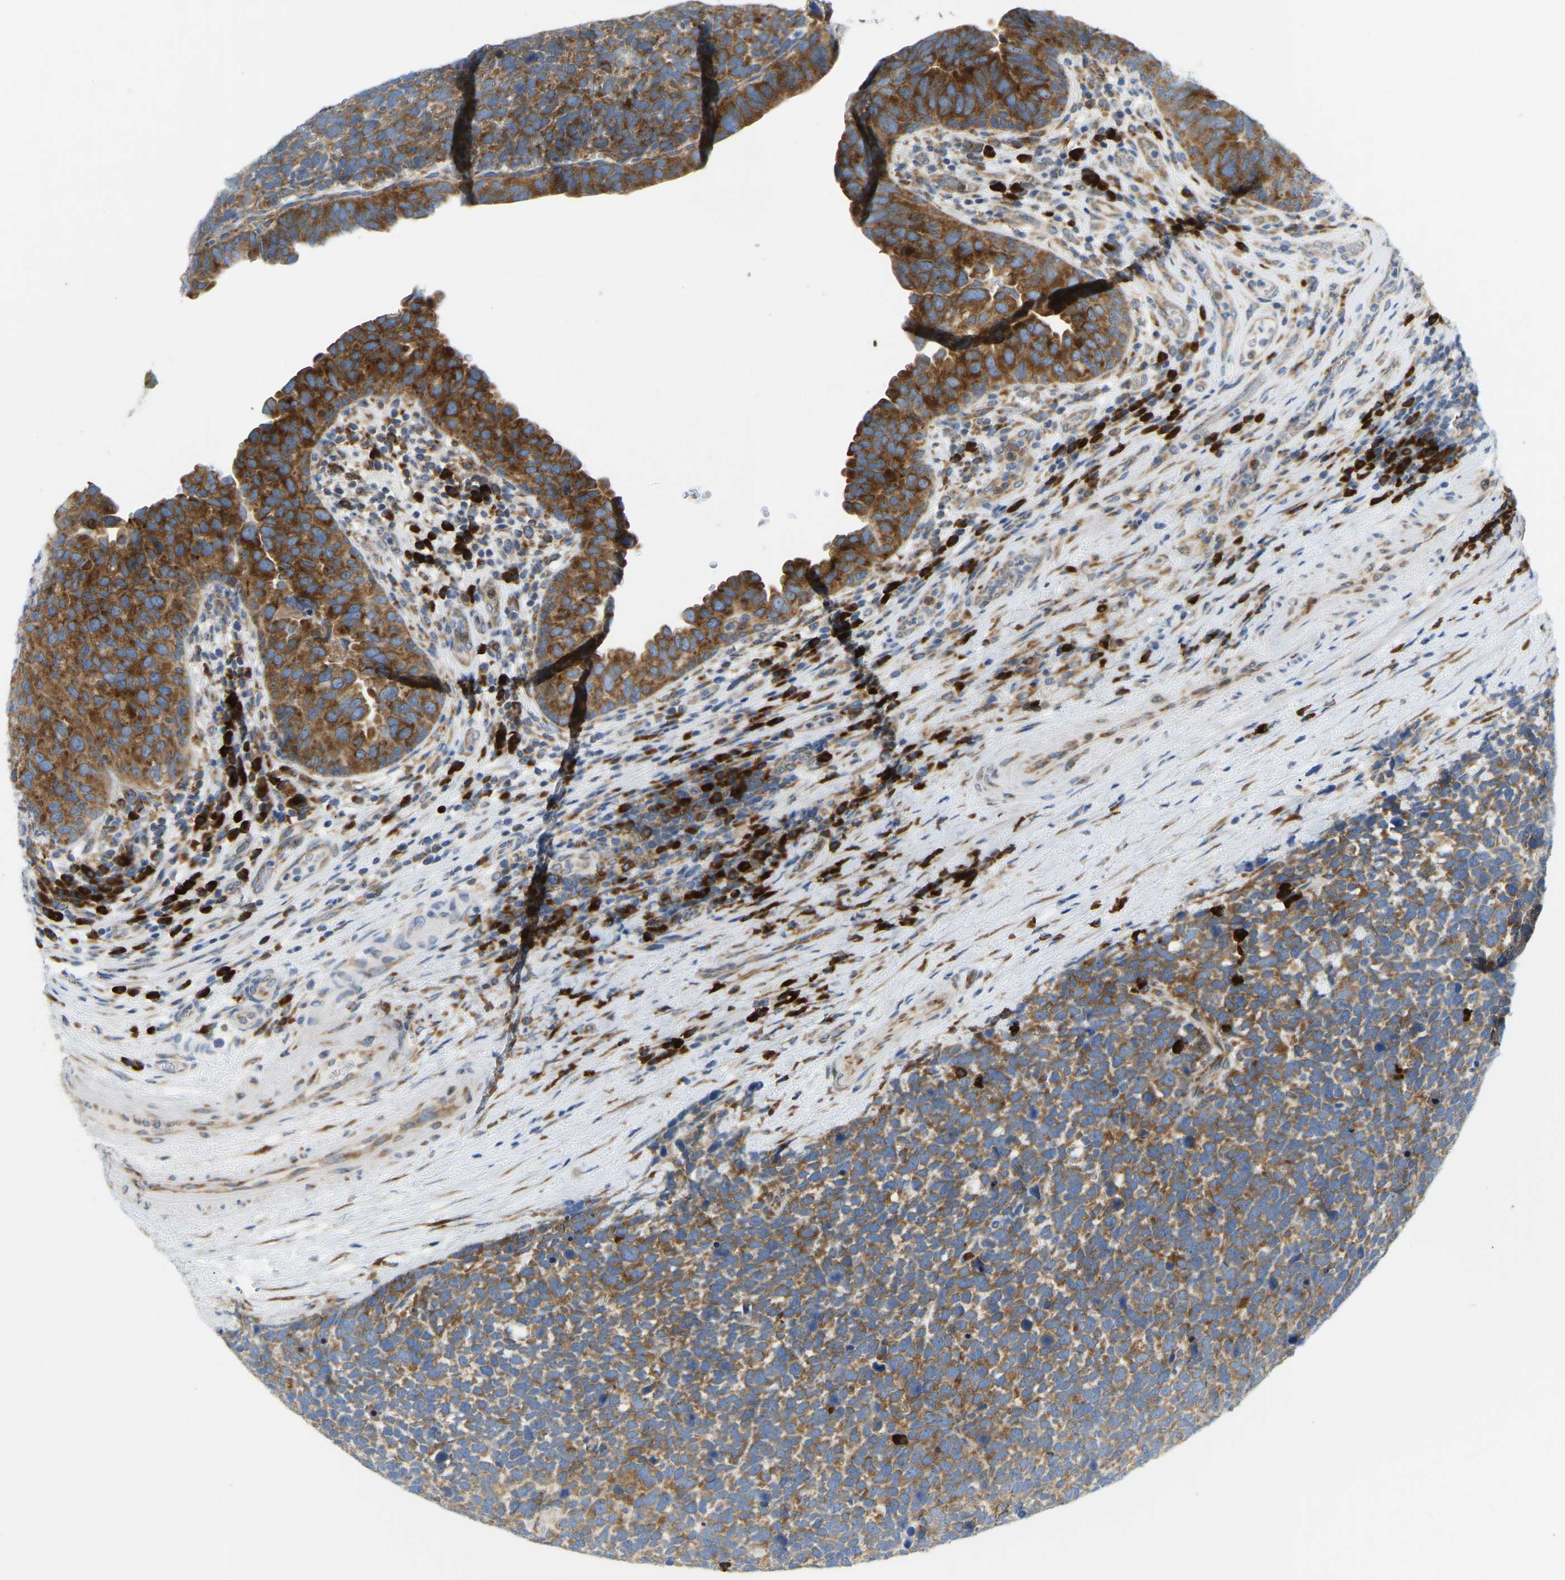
{"staining": {"intensity": "strong", "quantity": ">75%", "location": "cytoplasmic/membranous"}, "tissue": "urothelial cancer", "cell_type": "Tumor cells", "image_type": "cancer", "snomed": [{"axis": "morphology", "description": "Urothelial carcinoma, High grade"}, {"axis": "topography", "description": "Urinary bladder"}], "caption": "DAB immunohistochemical staining of human urothelial carcinoma (high-grade) shows strong cytoplasmic/membranous protein staining in approximately >75% of tumor cells.", "gene": "SND1", "patient": {"sex": "female", "age": 82}}